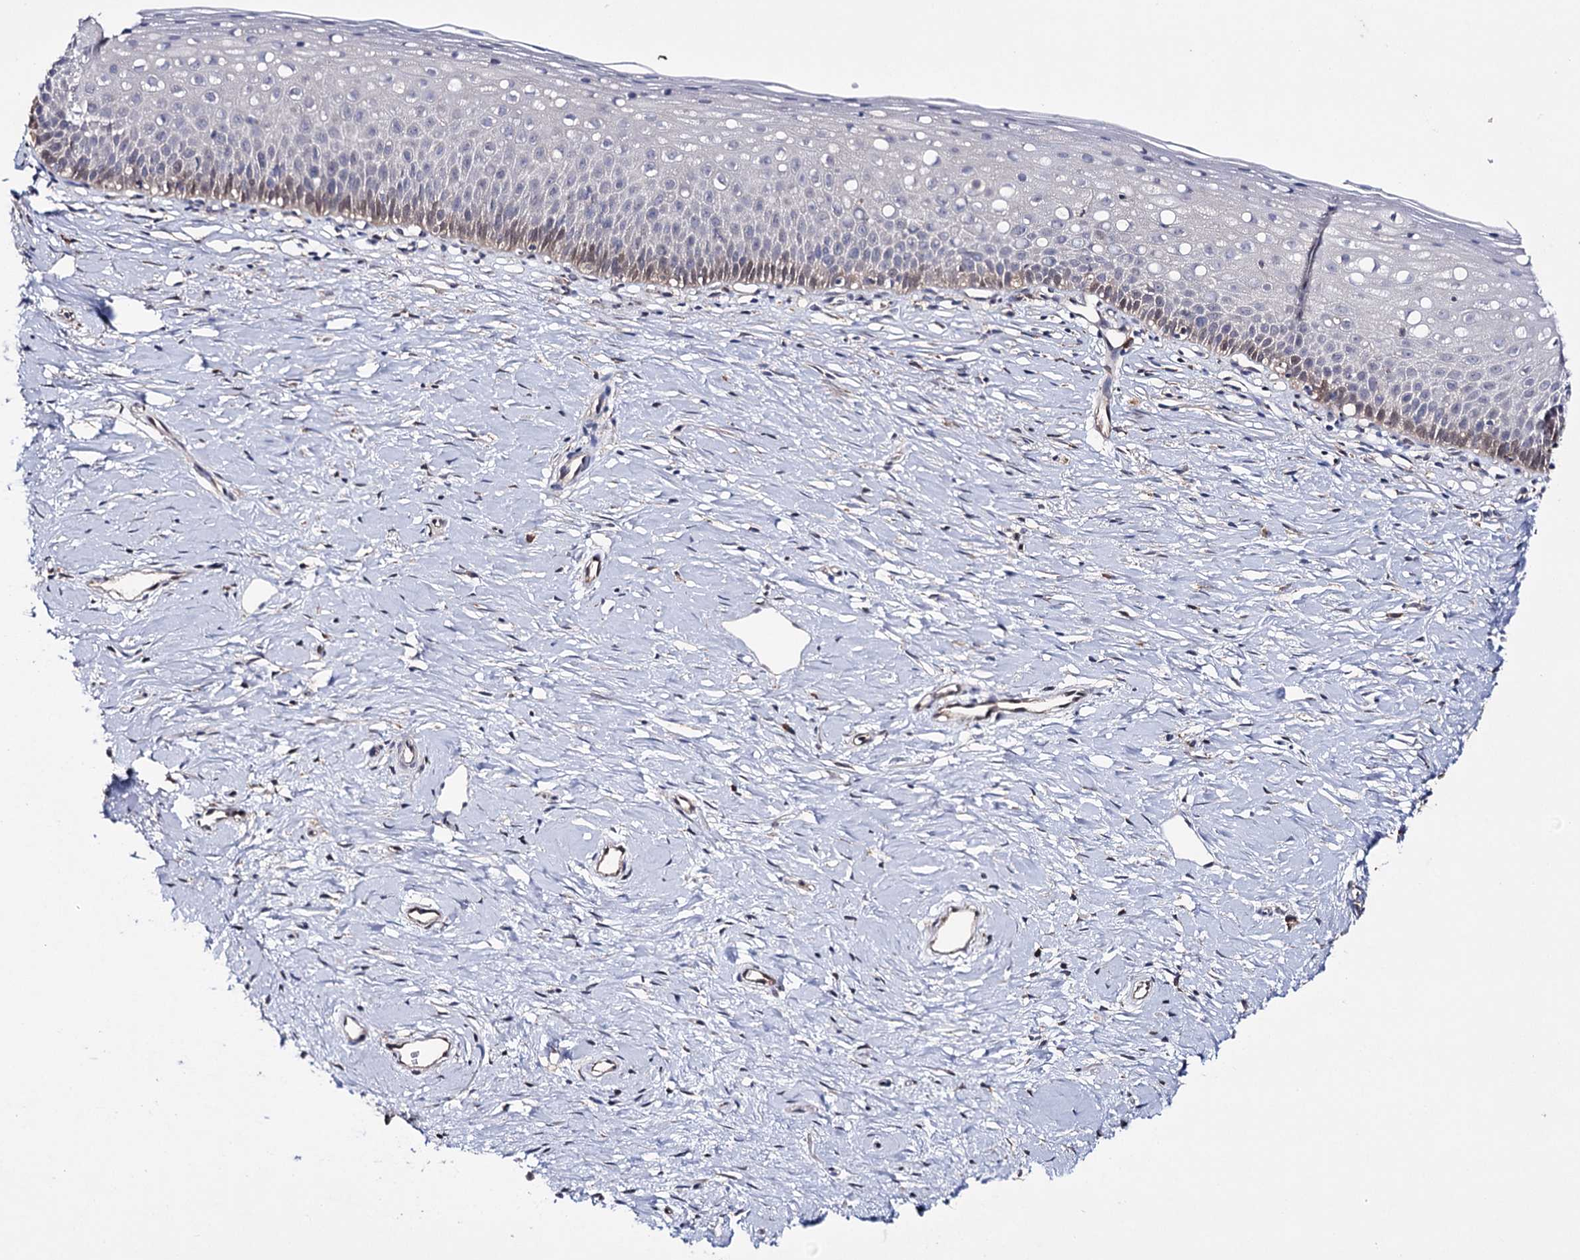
{"staining": {"intensity": "weak", "quantity": ">75%", "location": "cytoplasmic/membranous"}, "tissue": "cervix", "cell_type": "Glandular cells", "image_type": "normal", "snomed": [{"axis": "morphology", "description": "Normal tissue, NOS"}, {"axis": "topography", "description": "Cervix"}], "caption": "Cervix stained for a protein (brown) demonstrates weak cytoplasmic/membranous positive staining in approximately >75% of glandular cells.", "gene": "PTER", "patient": {"sex": "female", "age": 57}}